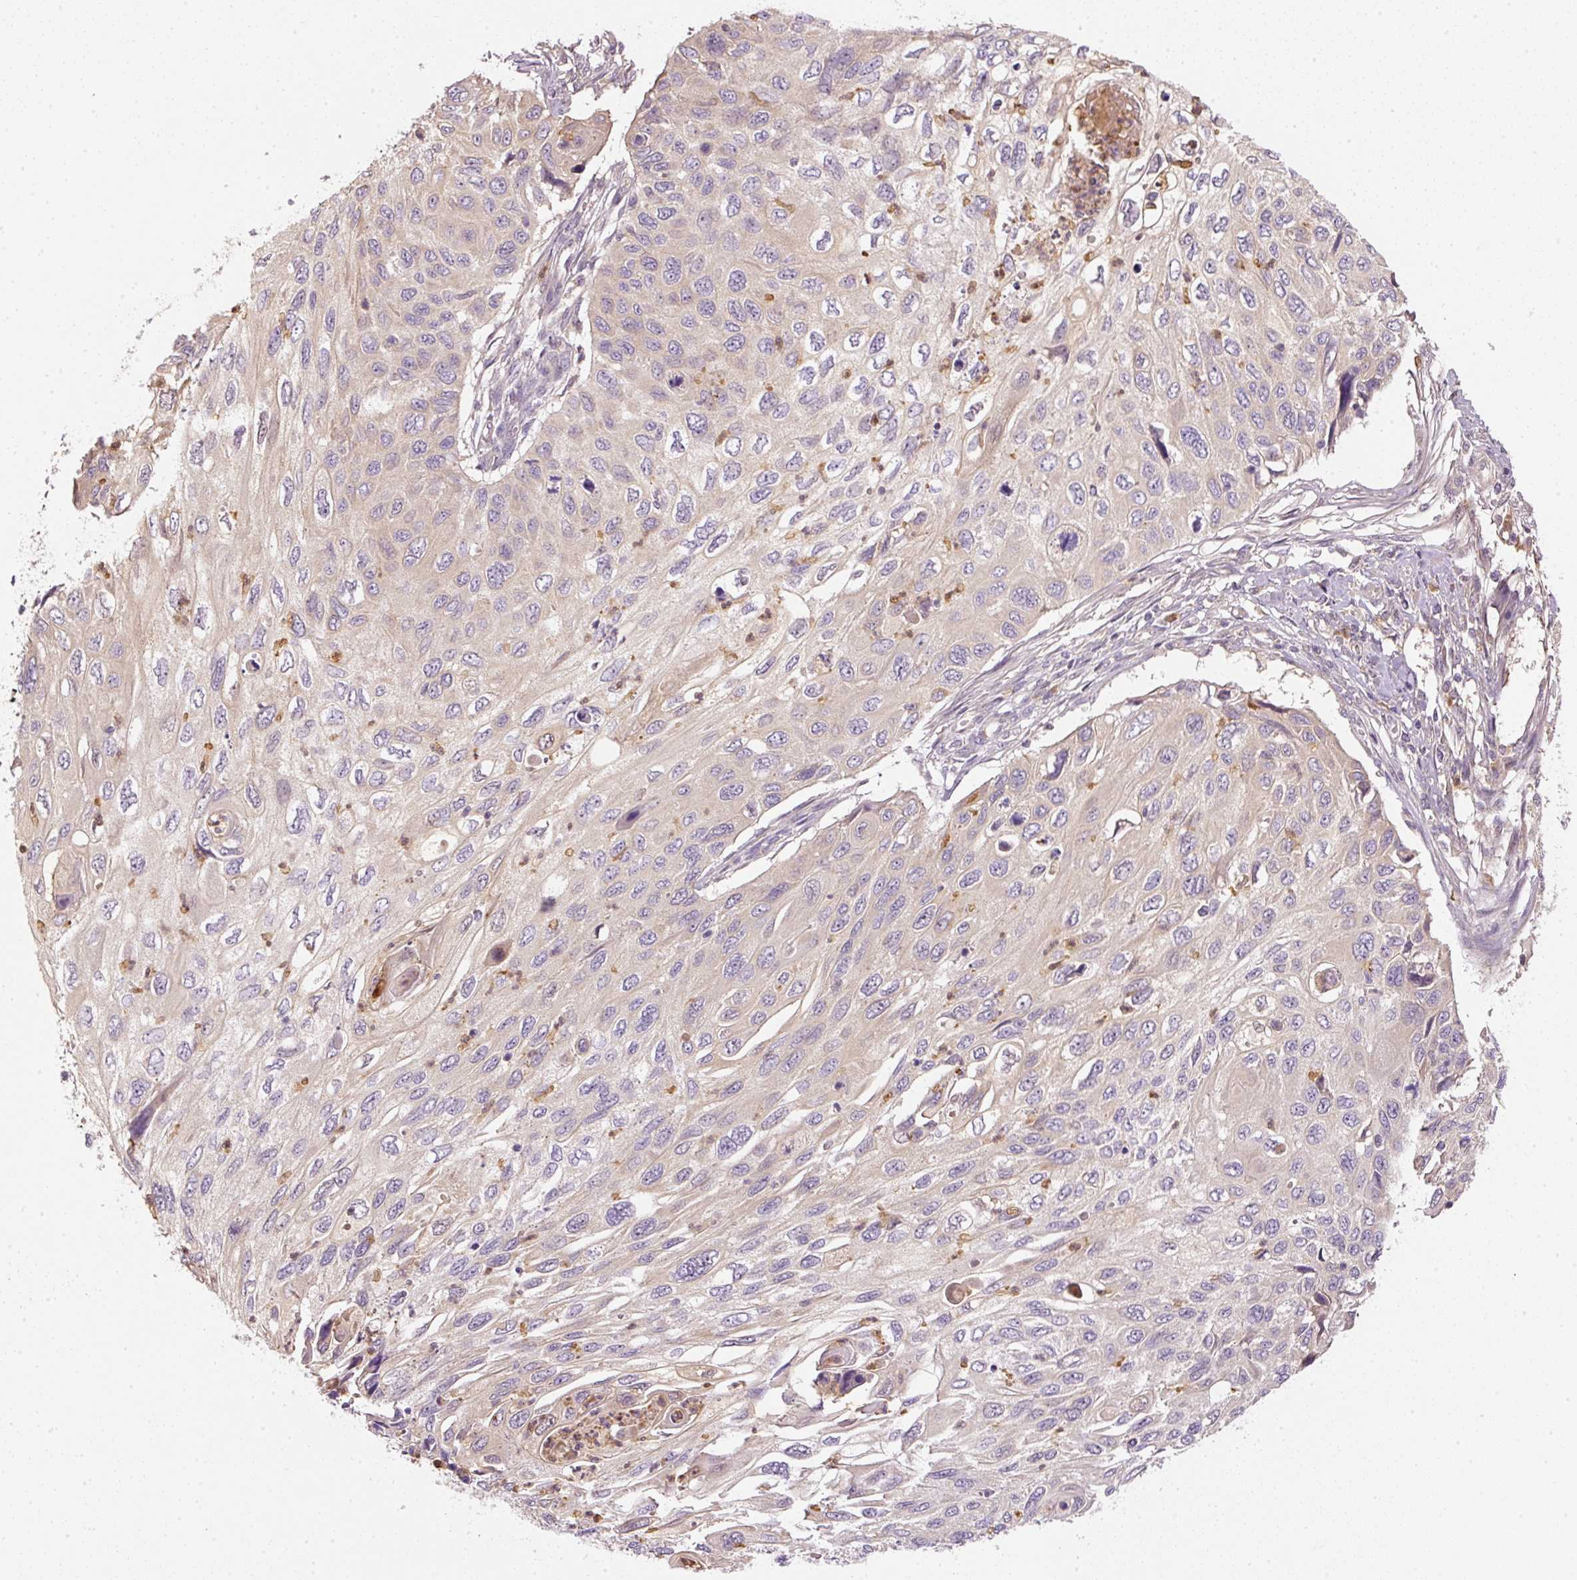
{"staining": {"intensity": "negative", "quantity": "none", "location": "none"}, "tissue": "cervical cancer", "cell_type": "Tumor cells", "image_type": "cancer", "snomed": [{"axis": "morphology", "description": "Squamous cell carcinoma, NOS"}, {"axis": "topography", "description": "Cervix"}], "caption": "High magnification brightfield microscopy of cervical cancer stained with DAB (brown) and counterstained with hematoxylin (blue): tumor cells show no significant staining. (DAB immunohistochemistry (IHC) visualized using brightfield microscopy, high magnification).", "gene": "CTTNBP2", "patient": {"sex": "female", "age": 70}}